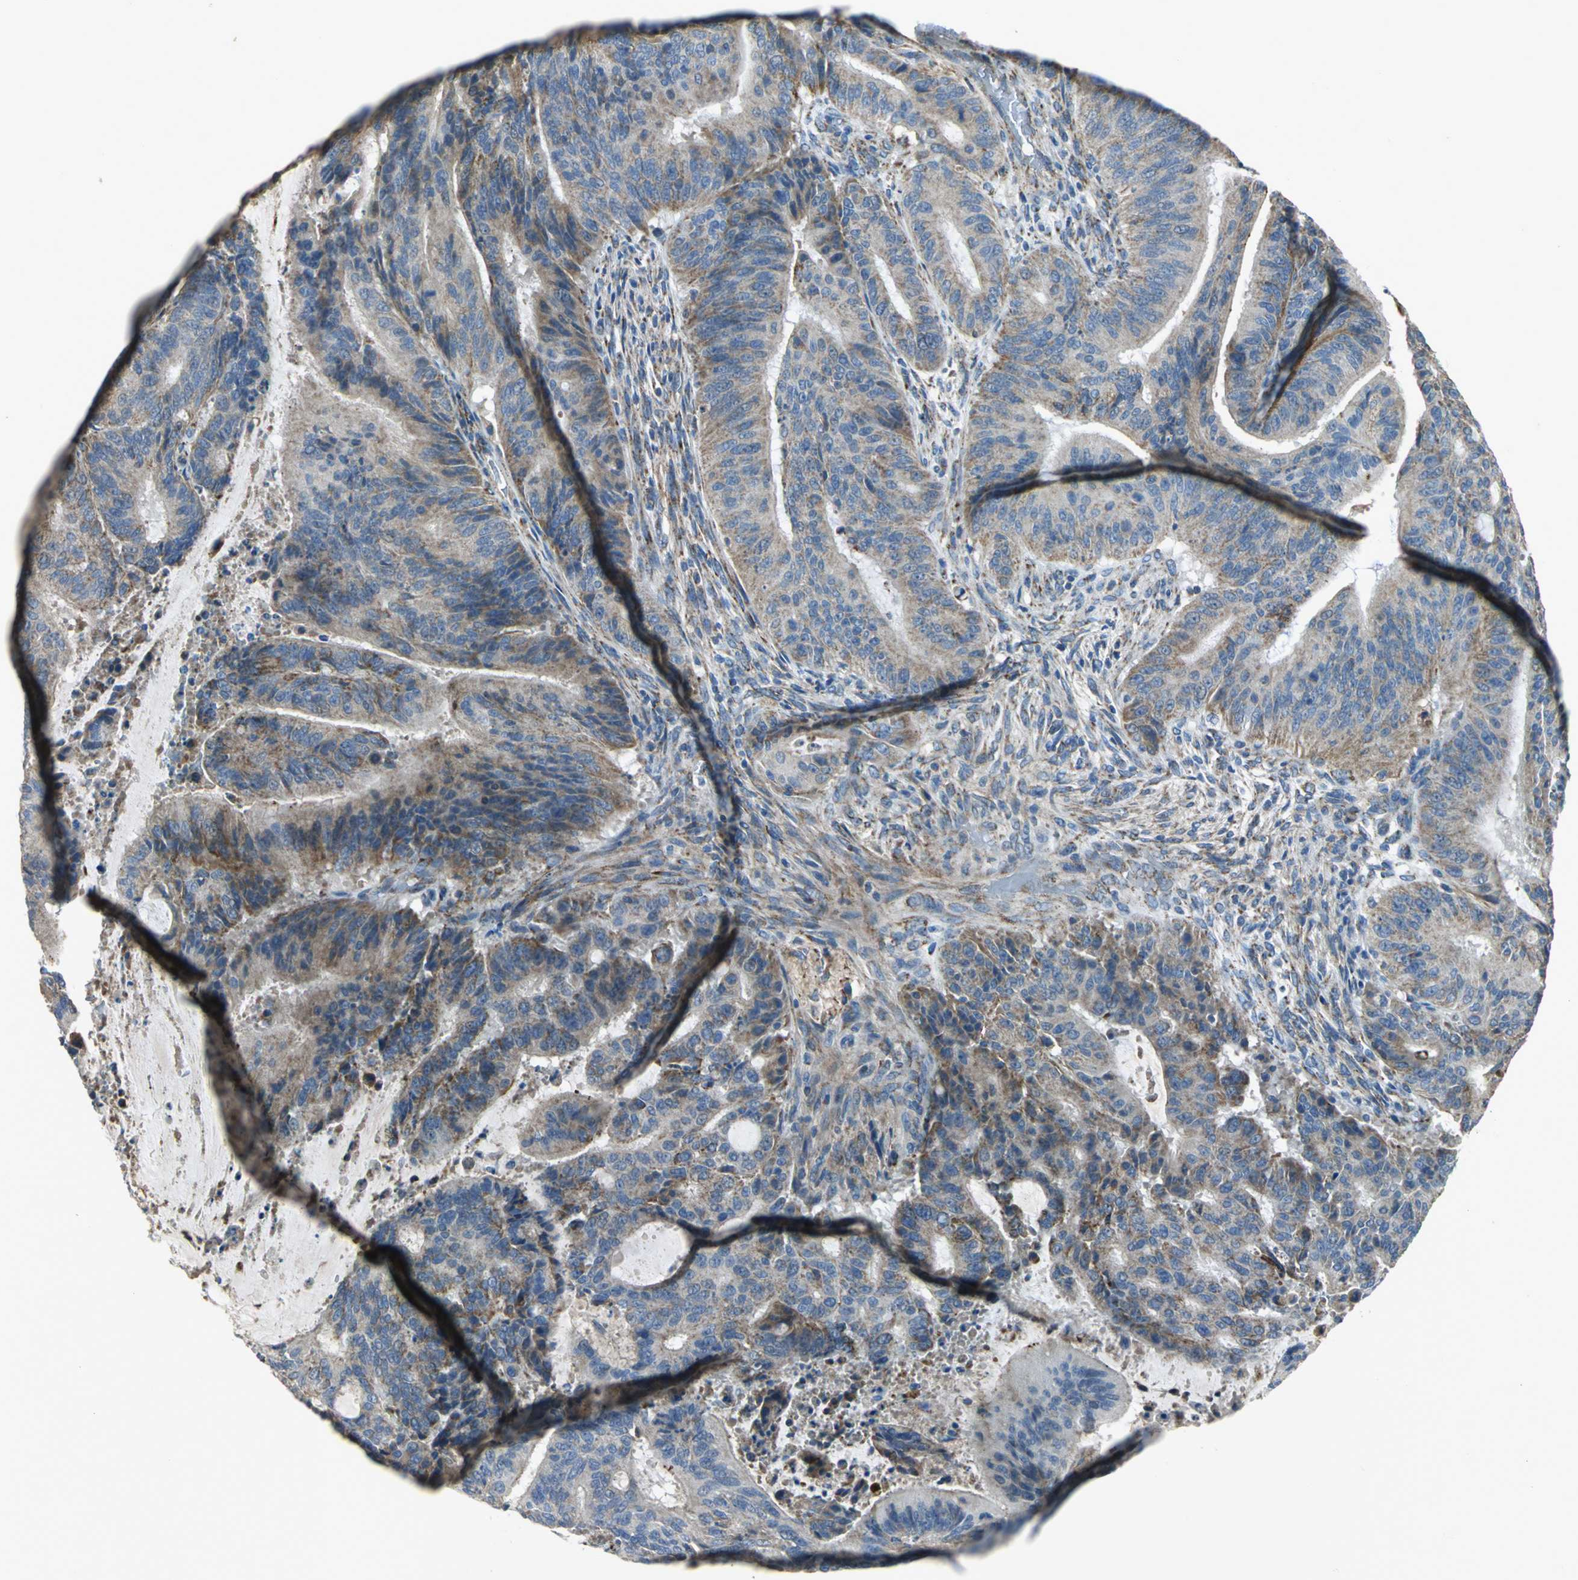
{"staining": {"intensity": "moderate", "quantity": ">75%", "location": "cytoplasmic/membranous"}, "tissue": "liver cancer", "cell_type": "Tumor cells", "image_type": "cancer", "snomed": [{"axis": "morphology", "description": "Cholangiocarcinoma"}, {"axis": "topography", "description": "Liver"}], "caption": "Human liver cancer (cholangiocarcinoma) stained with a brown dye shows moderate cytoplasmic/membranous positive positivity in about >75% of tumor cells.", "gene": "NDUFB5", "patient": {"sex": "female", "age": 73}}